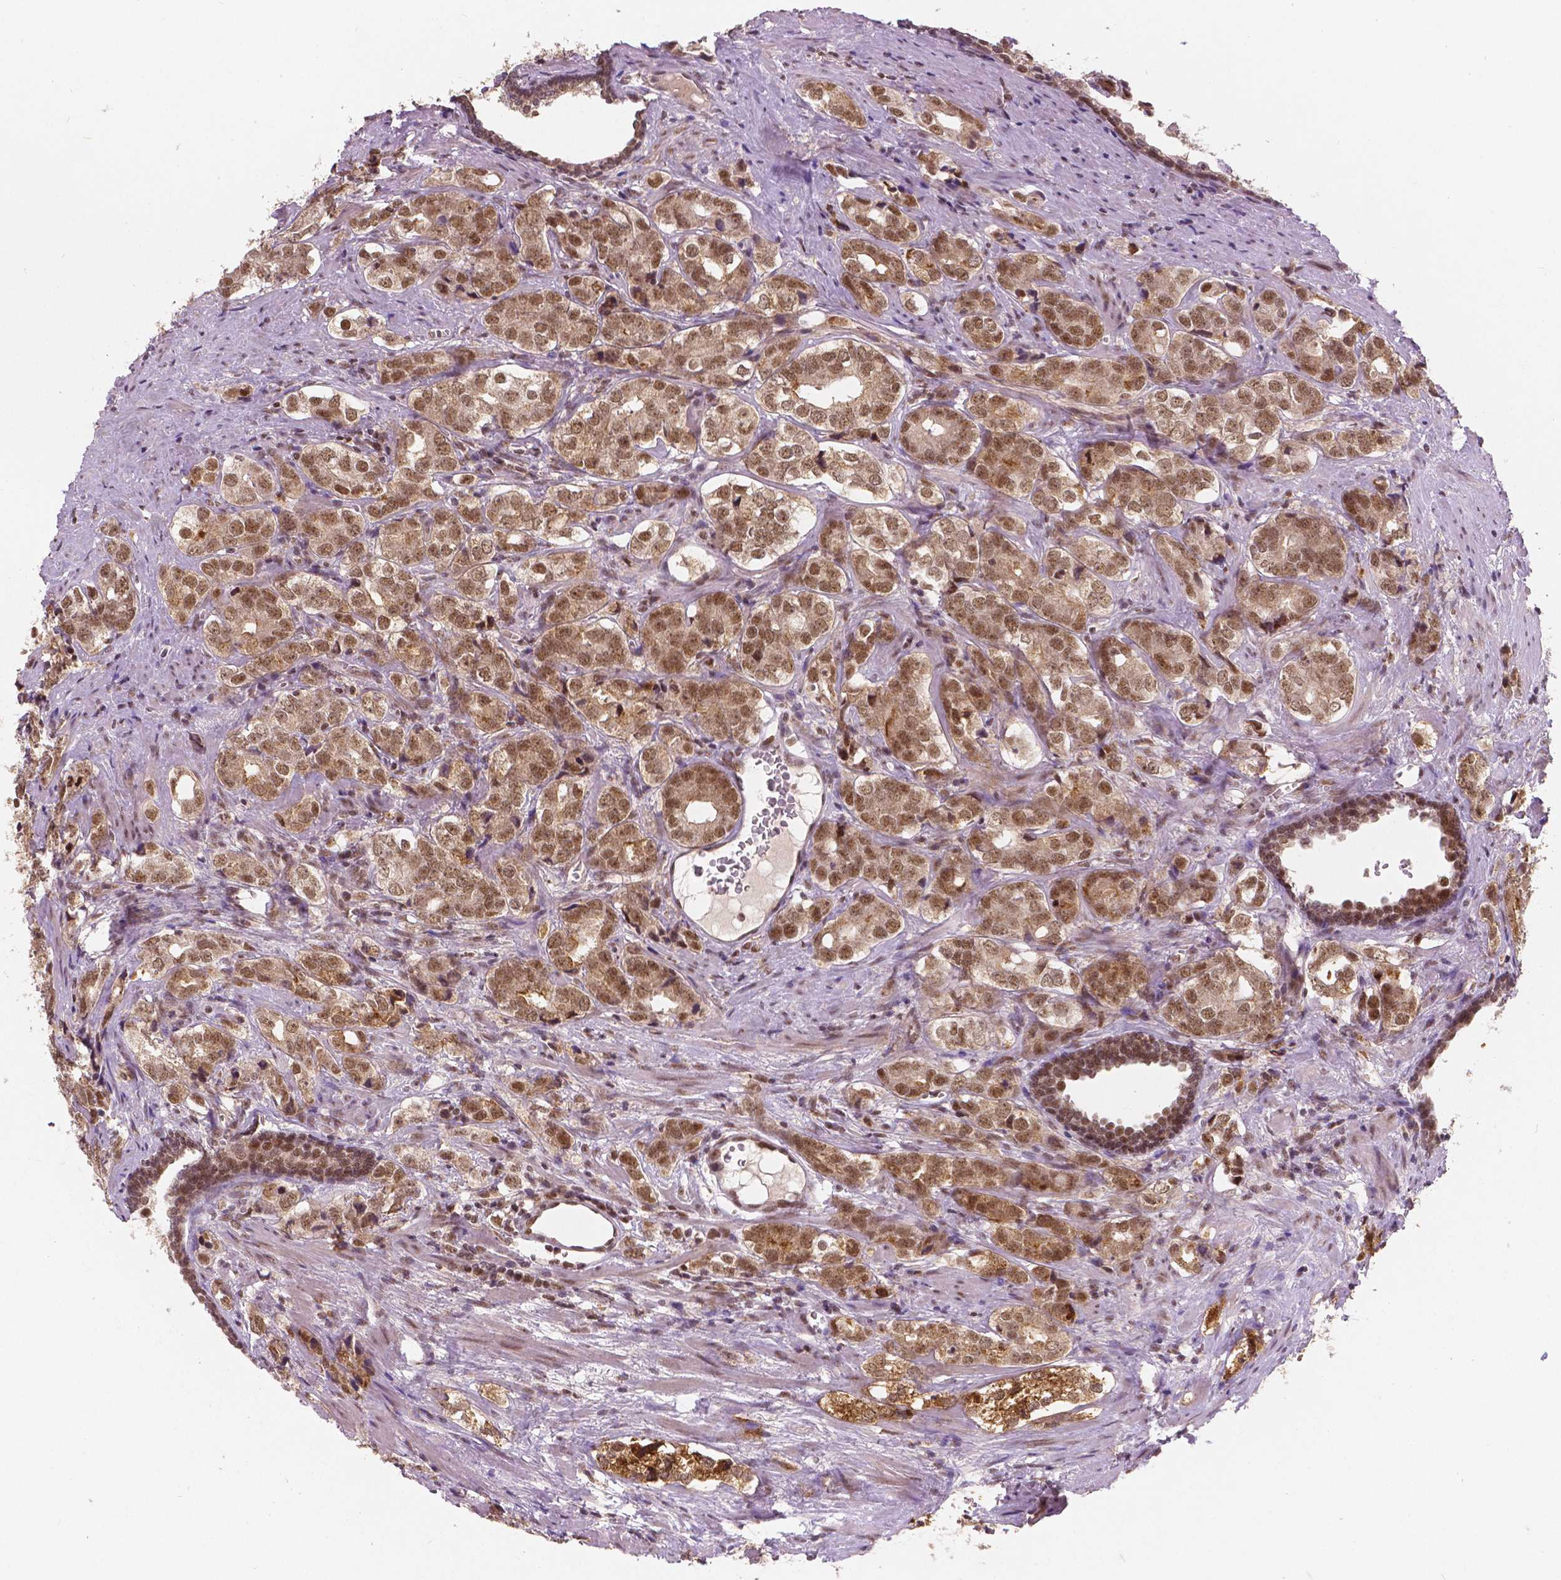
{"staining": {"intensity": "moderate", "quantity": ">75%", "location": "cytoplasmic/membranous,nuclear"}, "tissue": "prostate cancer", "cell_type": "Tumor cells", "image_type": "cancer", "snomed": [{"axis": "morphology", "description": "Adenocarcinoma, NOS"}, {"axis": "topography", "description": "Prostate and seminal vesicle, NOS"}], "caption": "IHC micrograph of neoplastic tissue: prostate adenocarcinoma stained using IHC exhibits medium levels of moderate protein expression localized specifically in the cytoplasmic/membranous and nuclear of tumor cells, appearing as a cytoplasmic/membranous and nuclear brown color.", "gene": "NSD2", "patient": {"sex": "male", "age": 63}}